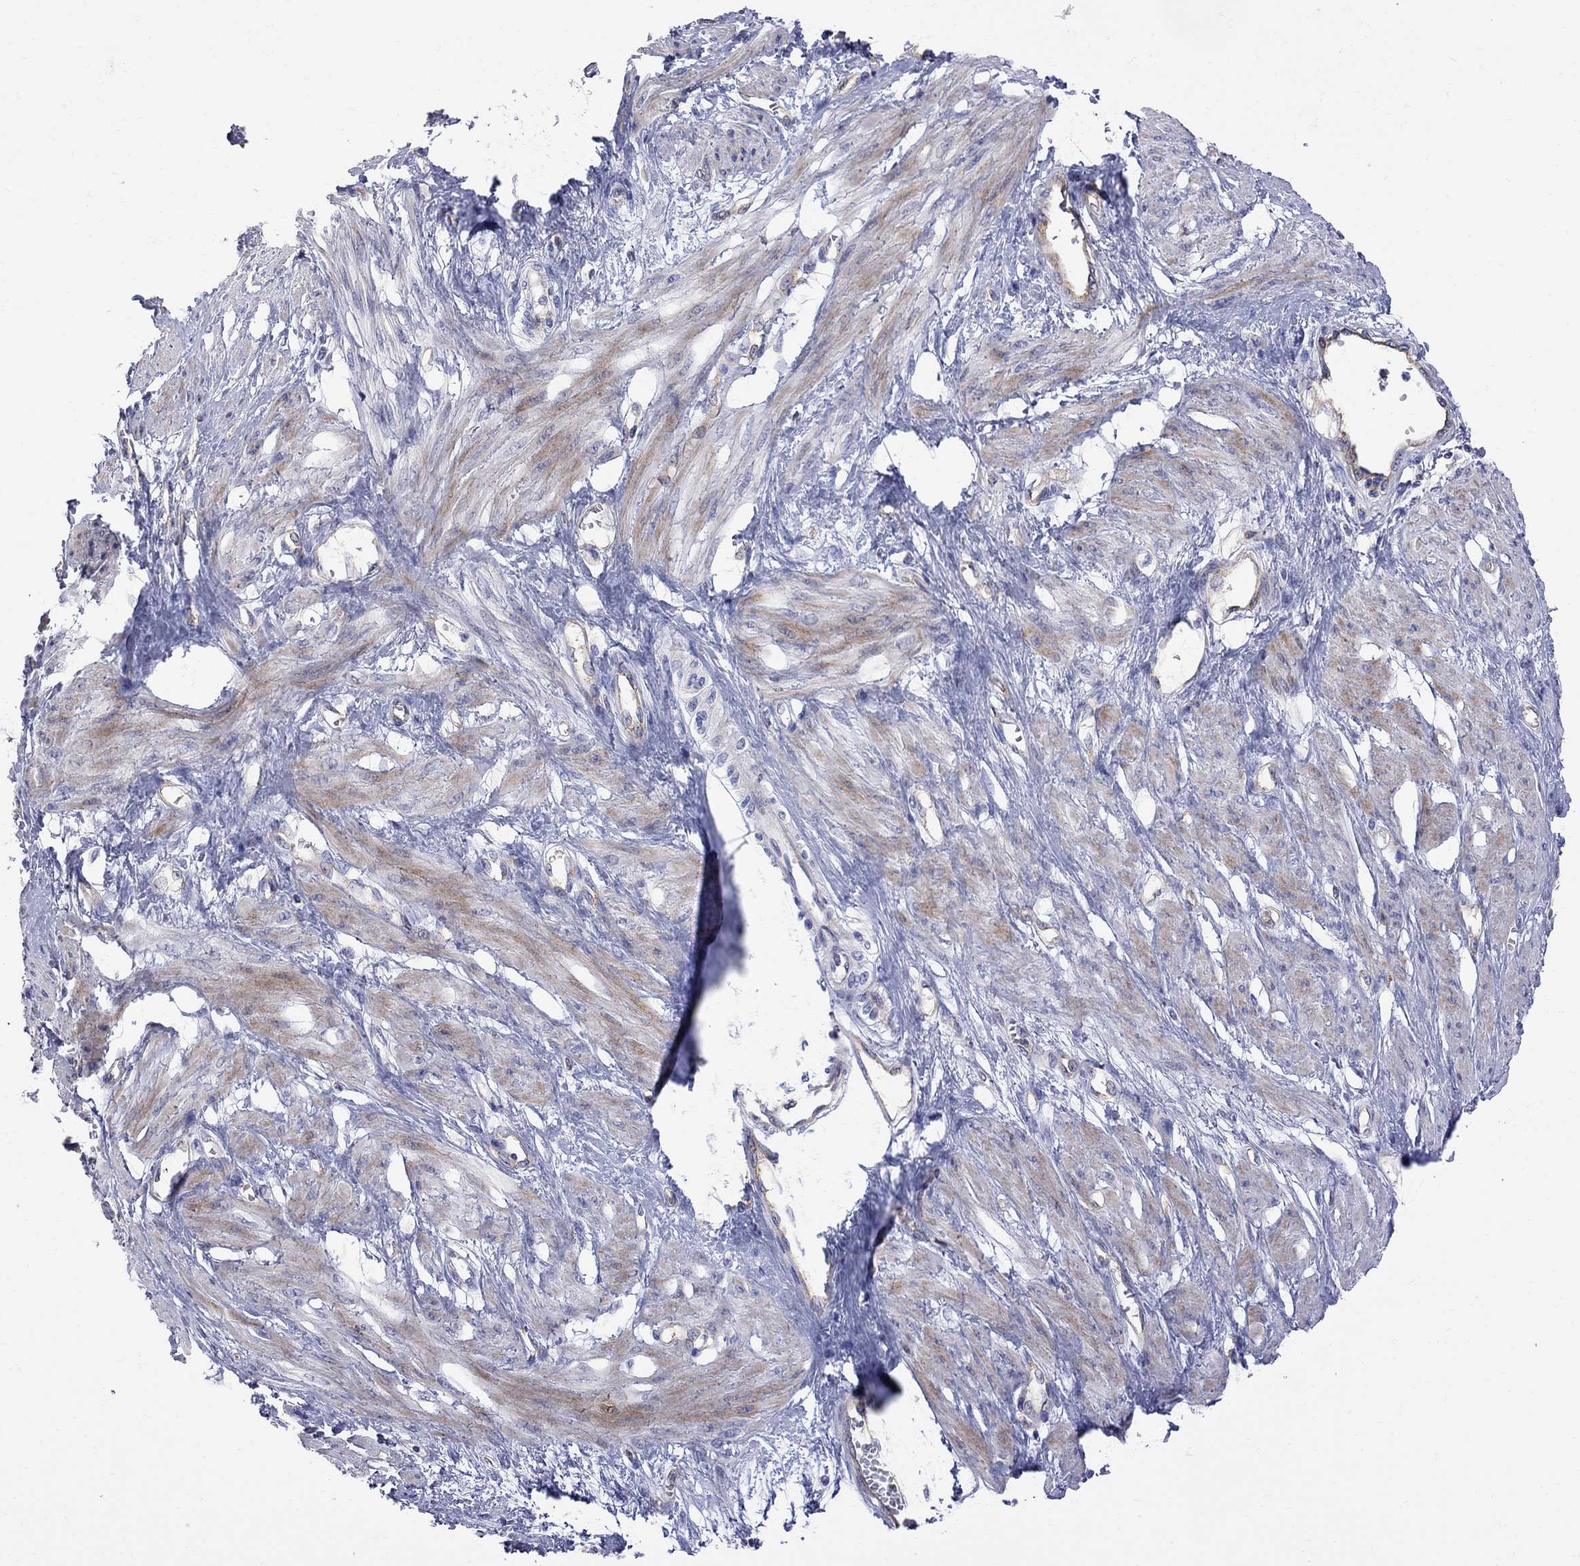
{"staining": {"intensity": "moderate", "quantity": "25%-75%", "location": "cytoplasmic/membranous"}, "tissue": "smooth muscle", "cell_type": "Smooth muscle cells", "image_type": "normal", "snomed": [{"axis": "morphology", "description": "Normal tissue, NOS"}, {"axis": "topography", "description": "Smooth muscle"}, {"axis": "topography", "description": "Uterus"}], "caption": "IHC (DAB) staining of unremarkable smooth muscle shows moderate cytoplasmic/membranous protein staining in approximately 25%-75% of smooth muscle cells. The protein is stained brown, and the nuclei are stained in blue (DAB IHC with brightfield microscopy, high magnification).", "gene": "ABI3", "patient": {"sex": "female", "age": 39}}